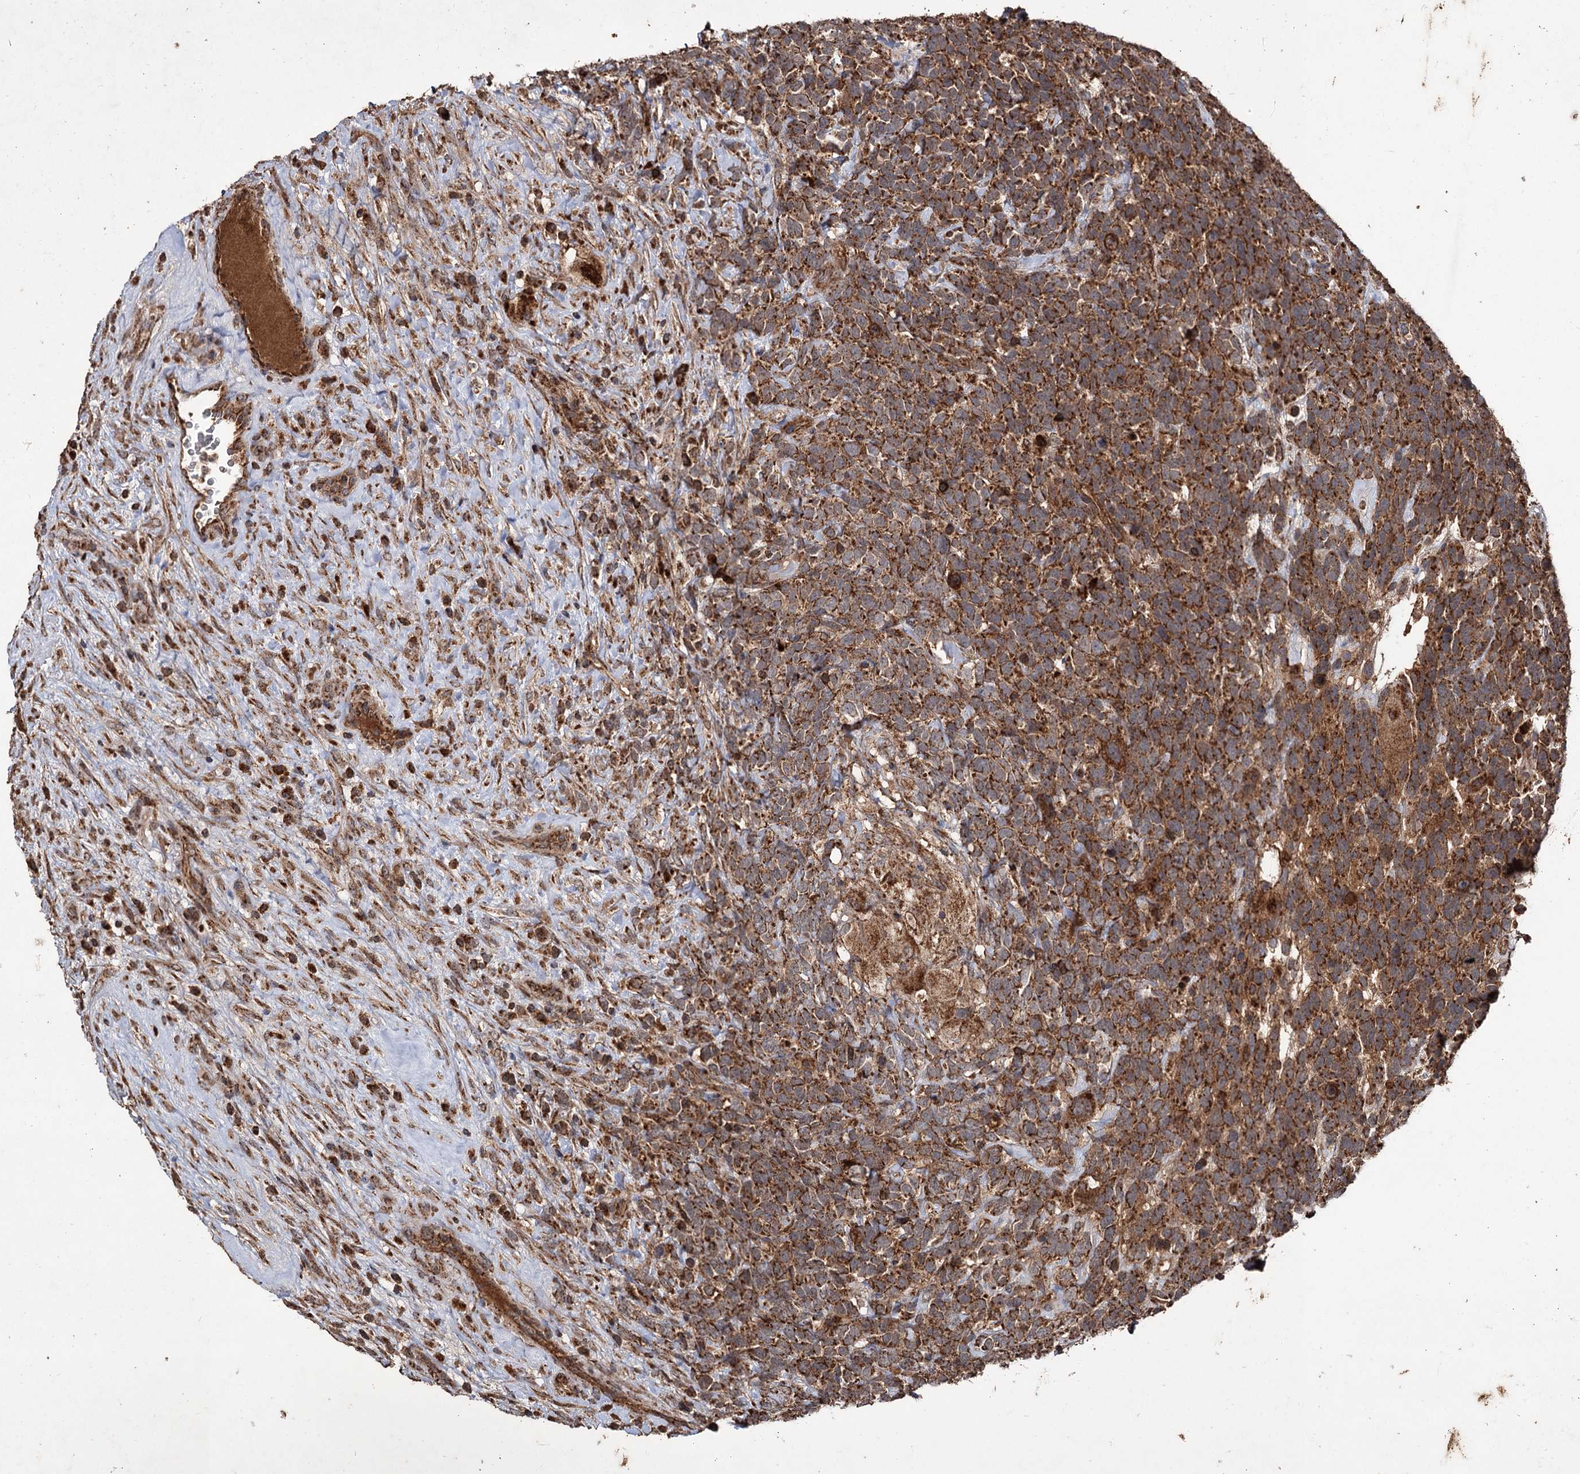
{"staining": {"intensity": "strong", "quantity": ">75%", "location": "cytoplasmic/membranous"}, "tissue": "urothelial cancer", "cell_type": "Tumor cells", "image_type": "cancer", "snomed": [{"axis": "morphology", "description": "Urothelial carcinoma, High grade"}, {"axis": "topography", "description": "Urinary bladder"}], "caption": "About >75% of tumor cells in high-grade urothelial carcinoma reveal strong cytoplasmic/membranous protein expression as visualized by brown immunohistochemical staining.", "gene": "IPO4", "patient": {"sex": "female", "age": 82}}